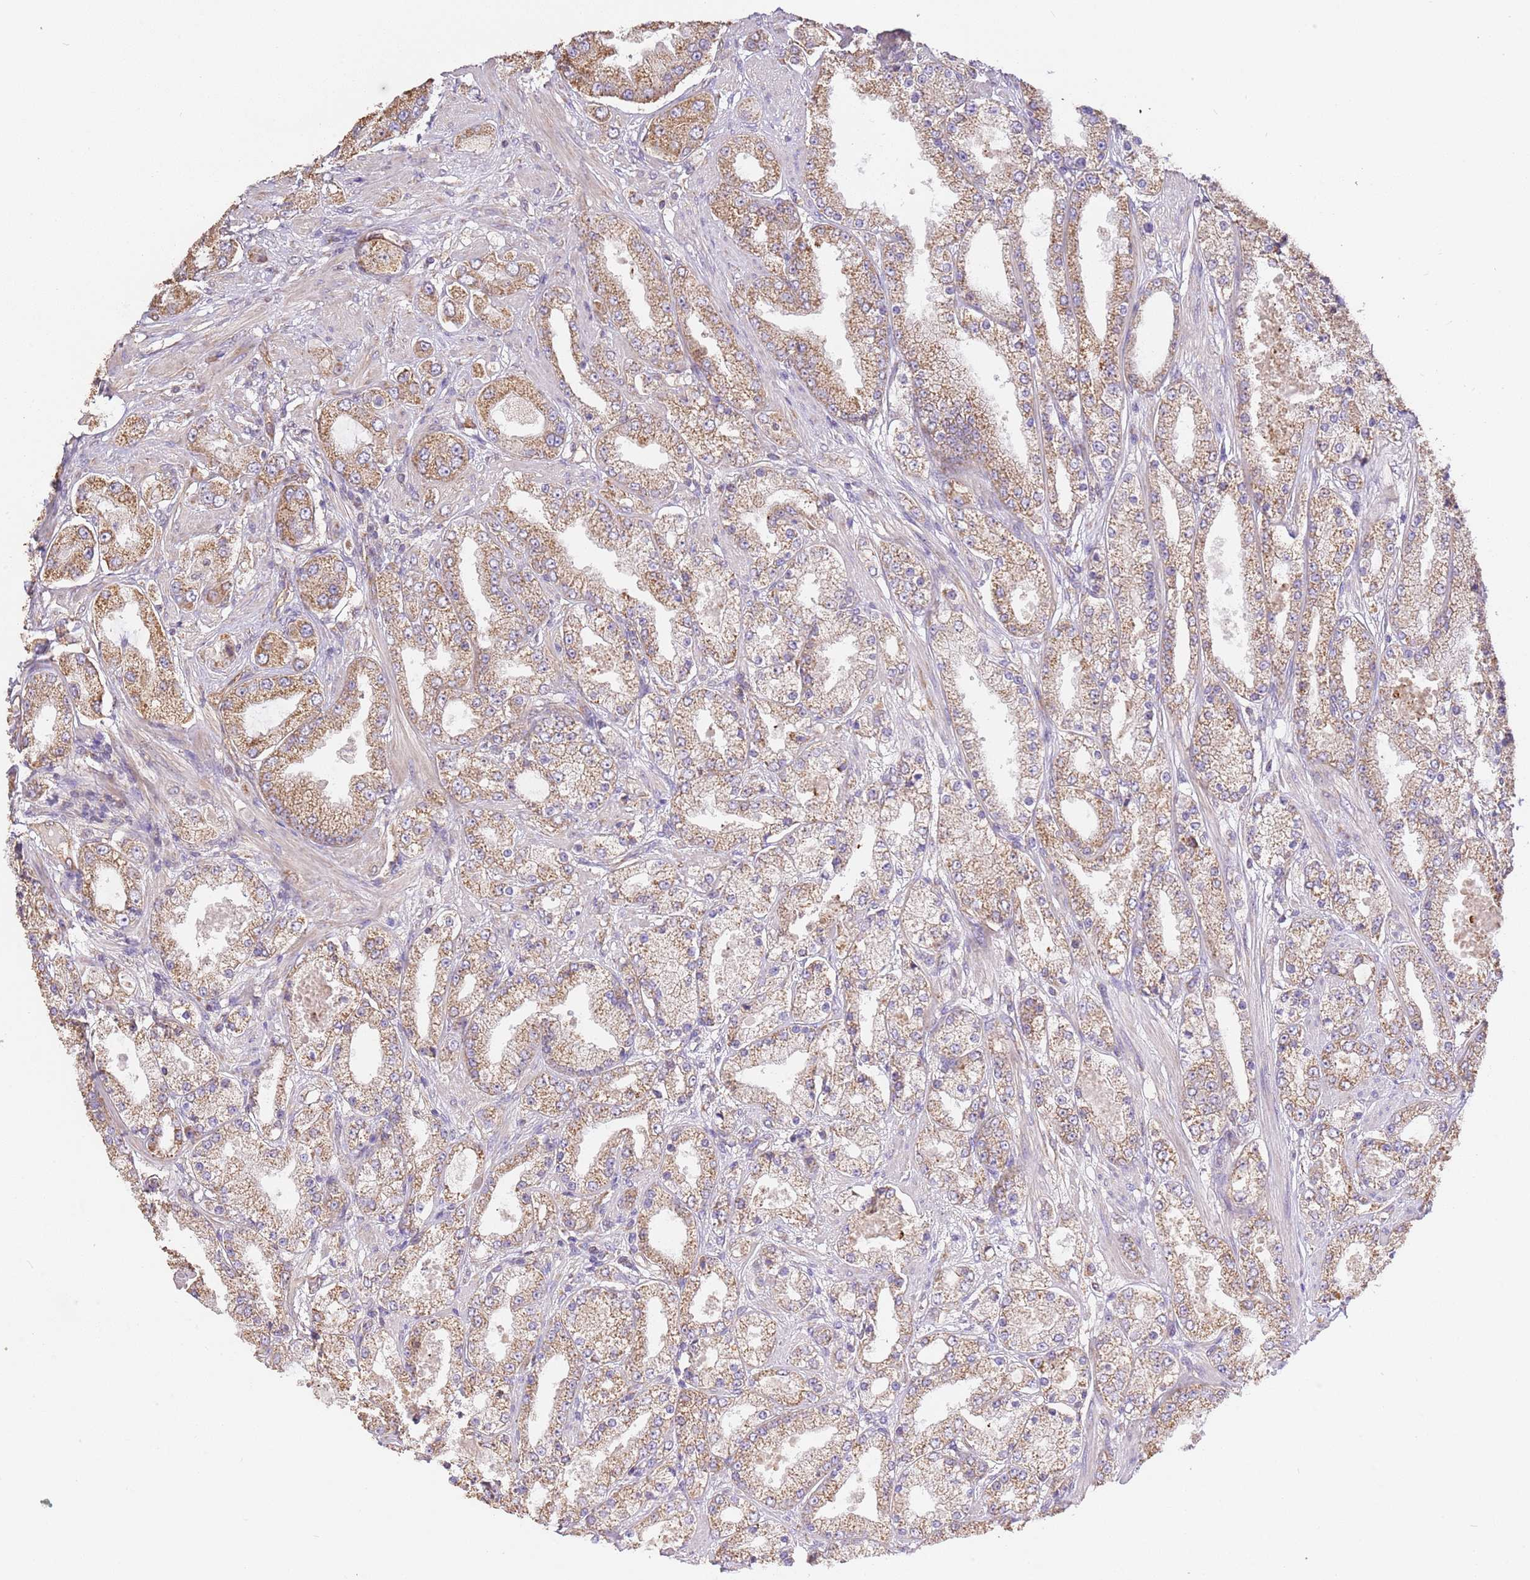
{"staining": {"intensity": "moderate", "quantity": ">75%", "location": "cytoplasmic/membranous"}, "tissue": "prostate cancer", "cell_type": "Tumor cells", "image_type": "cancer", "snomed": [{"axis": "morphology", "description": "Adenocarcinoma, High grade"}, {"axis": "topography", "description": "Prostate"}], "caption": "A brown stain shows moderate cytoplasmic/membranous expression of a protein in prostate high-grade adenocarcinoma tumor cells.", "gene": "DOCK9", "patient": {"sex": "male", "age": 68}}